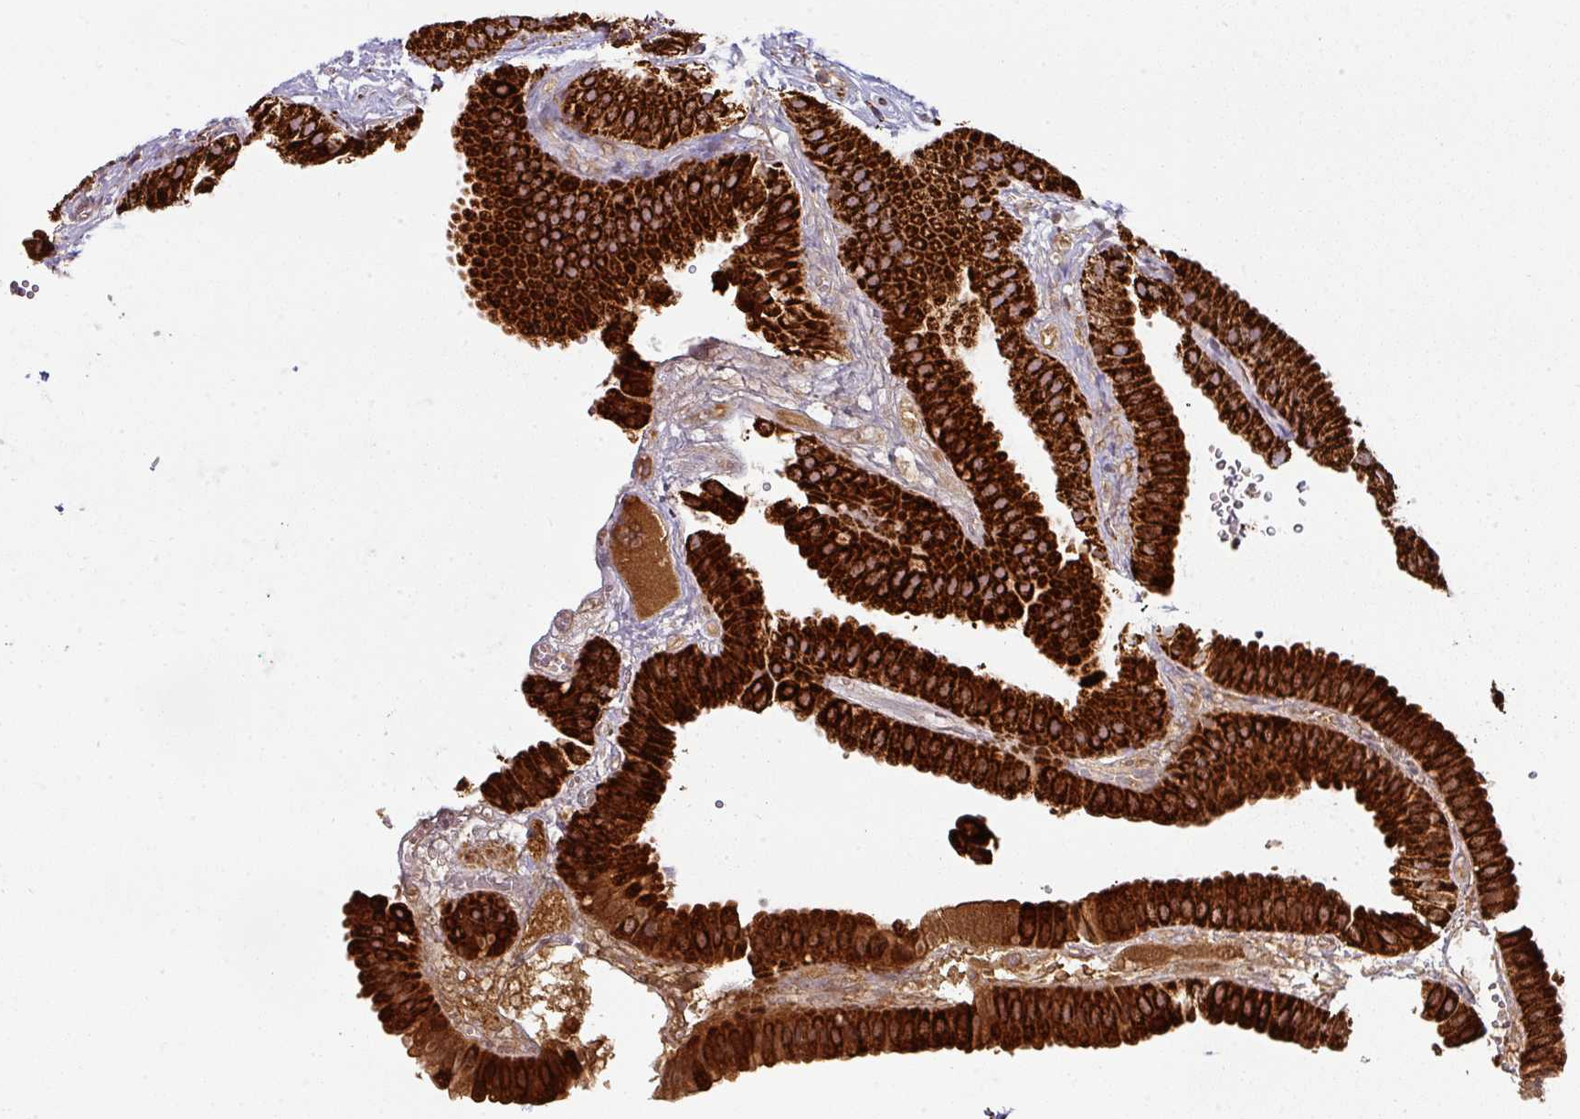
{"staining": {"intensity": "strong", "quantity": ">75%", "location": "cytoplasmic/membranous"}, "tissue": "gallbladder", "cell_type": "Glandular cells", "image_type": "normal", "snomed": [{"axis": "morphology", "description": "Normal tissue, NOS"}, {"axis": "topography", "description": "Gallbladder"}], "caption": "High-magnification brightfield microscopy of unremarkable gallbladder stained with DAB (brown) and counterstained with hematoxylin (blue). glandular cells exhibit strong cytoplasmic/membranous expression is appreciated in about>75% of cells. (Stains: DAB (3,3'-diaminobenzidine) in brown, nuclei in blue, Microscopy: brightfield microscopy at high magnification).", "gene": "TRAP1", "patient": {"sex": "female", "age": 61}}